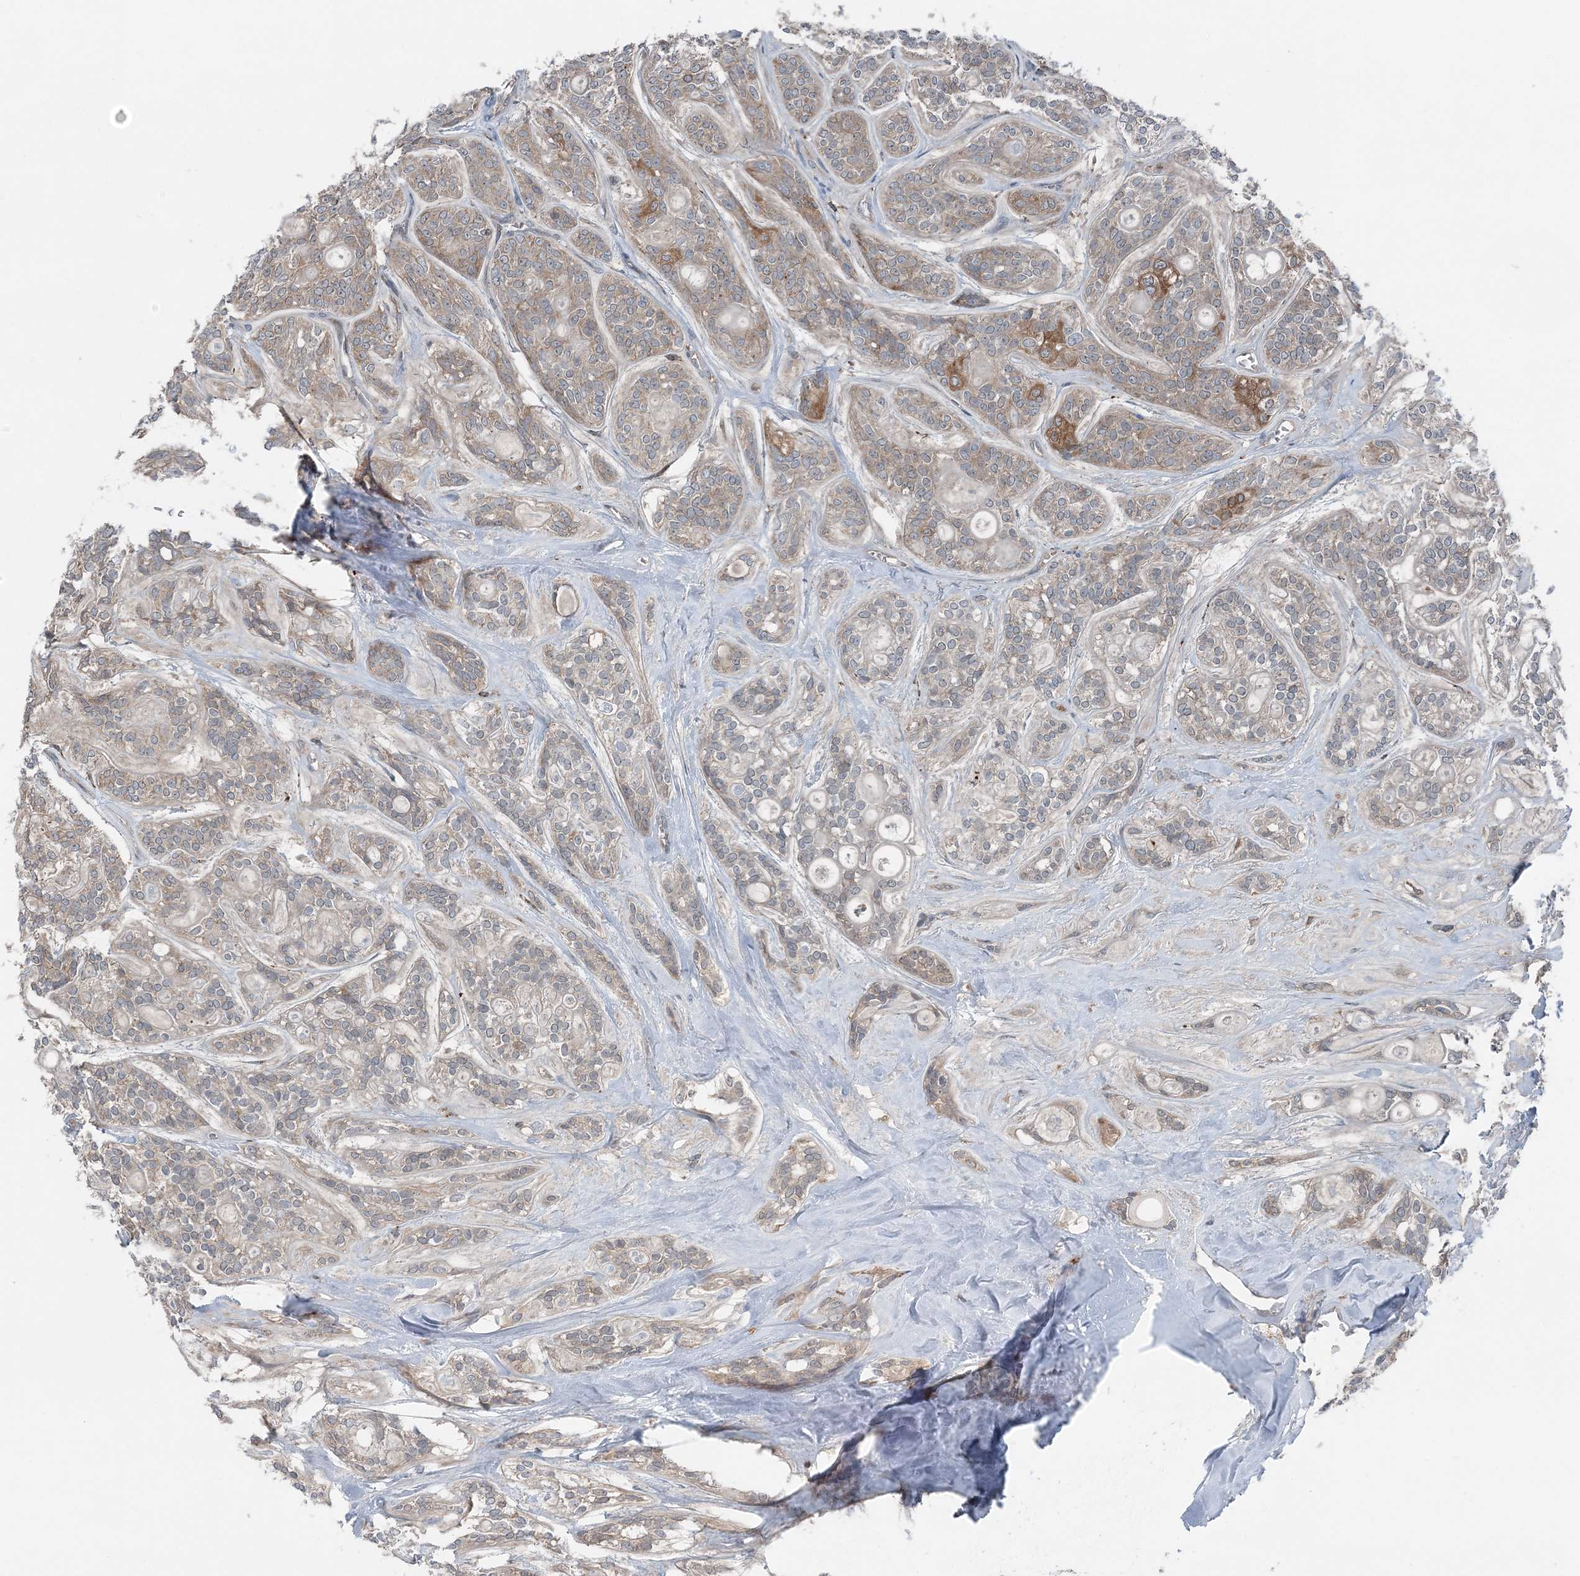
{"staining": {"intensity": "moderate", "quantity": "25%-75%", "location": "cytoplasmic/membranous"}, "tissue": "head and neck cancer", "cell_type": "Tumor cells", "image_type": "cancer", "snomed": [{"axis": "morphology", "description": "Adenocarcinoma, NOS"}, {"axis": "topography", "description": "Head-Neck"}], "caption": "A medium amount of moderate cytoplasmic/membranous positivity is seen in approximately 25%-75% of tumor cells in head and neck cancer tissue.", "gene": "ASNSD1", "patient": {"sex": "male", "age": 66}}